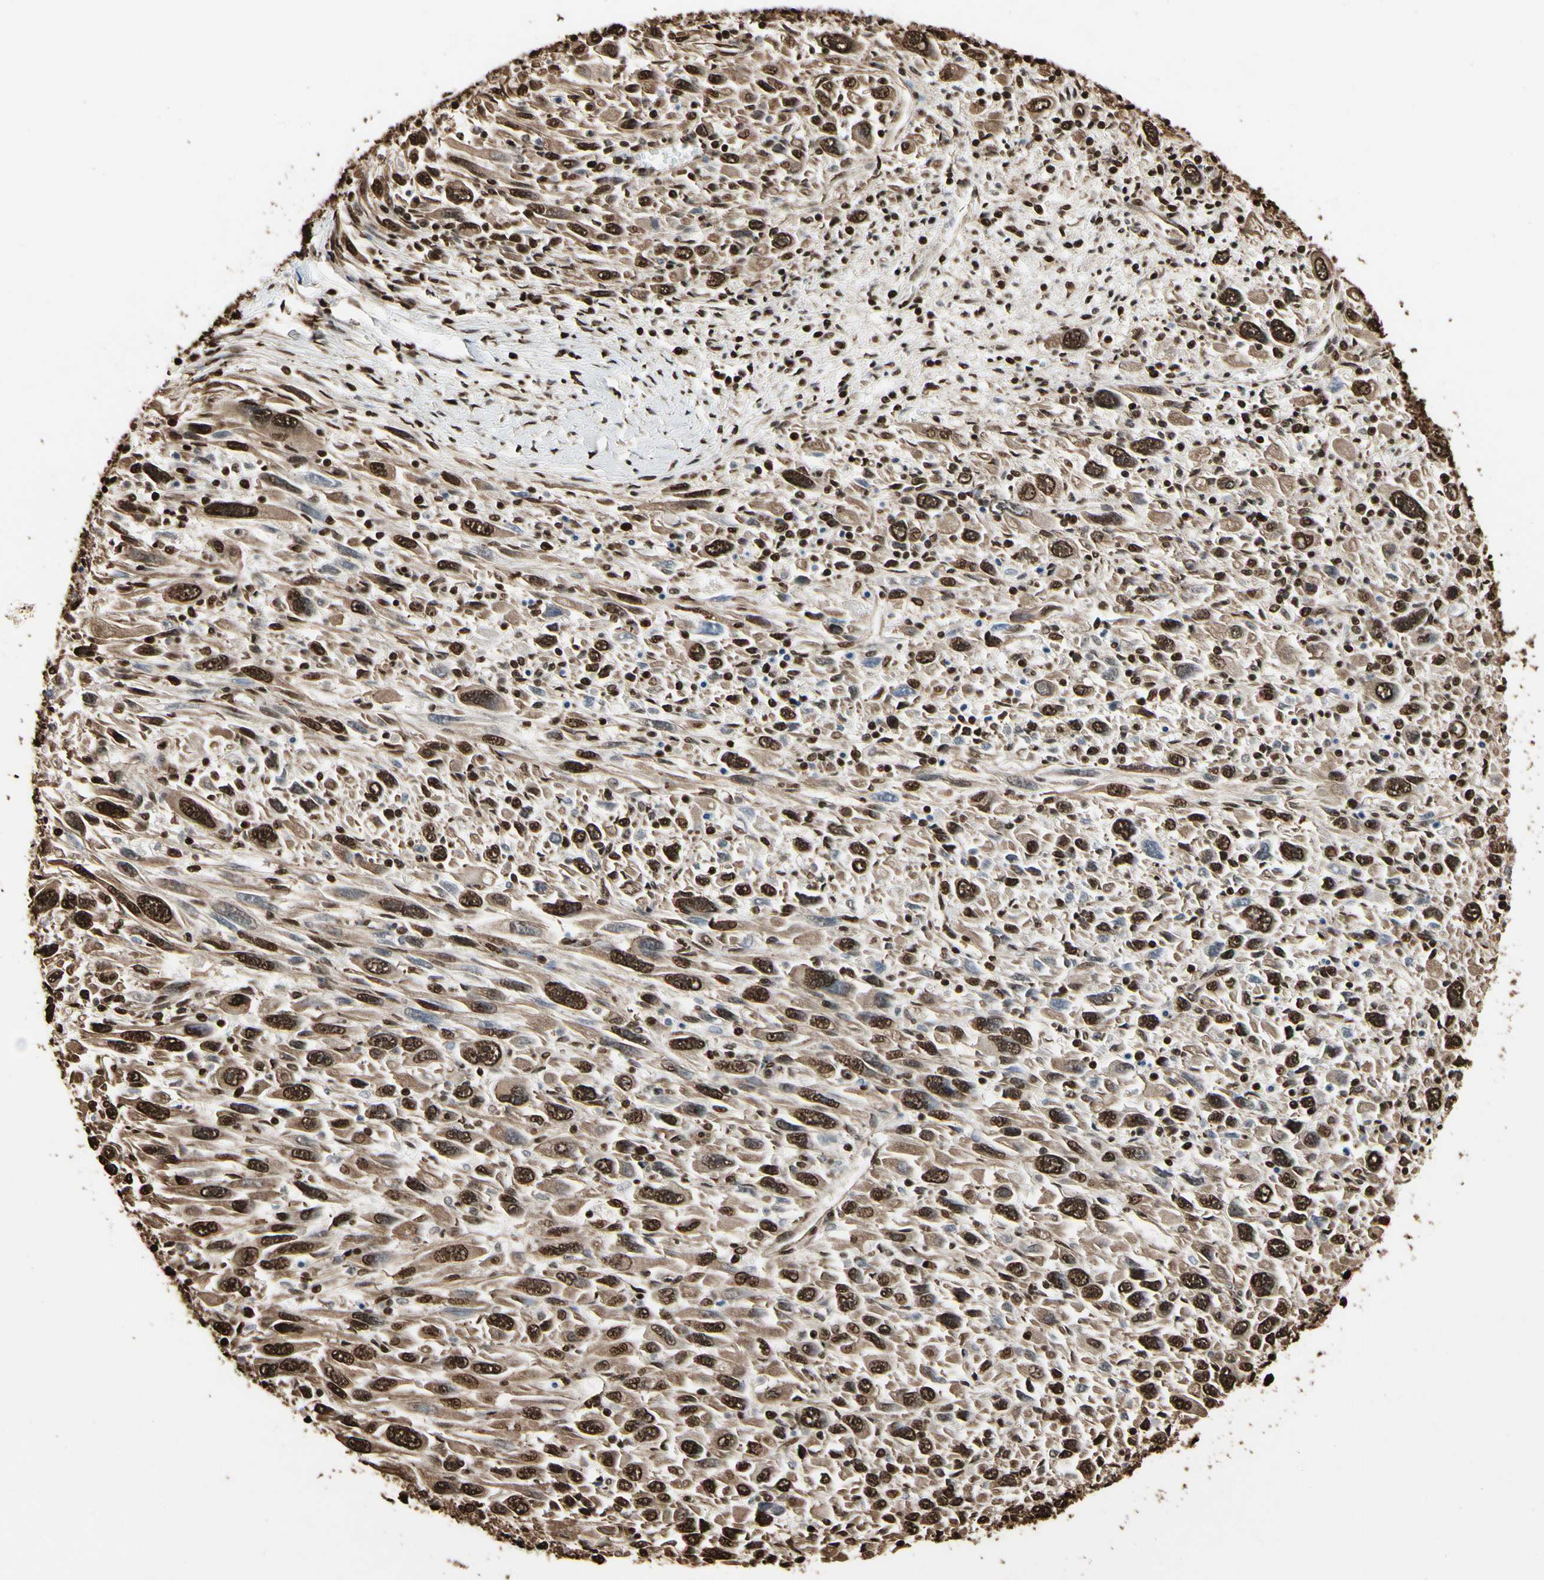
{"staining": {"intensity": "strong", "quantity": ">75%", "location": "cytoplasmic/membranous,nuclear"}, "tissue": "melanoma", "cell_type": "Tumor cells", "image_type": "cancer", "snomed": [{"axis": "morphology", "description": "Malignant melanoma, Metastatic site"}, {"axis": "topography", "description": "Skin"}], "caption": "IHC photomicrograph of malignant melanoma (metastatic site) stained for a protein (brown), which exhibits high levels of strong cytoplasmic/membranous and nuclear staining in approximately >75% of tumor cells.", "gene": "HNRNPK", "patient": {"sex": "female", "age": 56}}